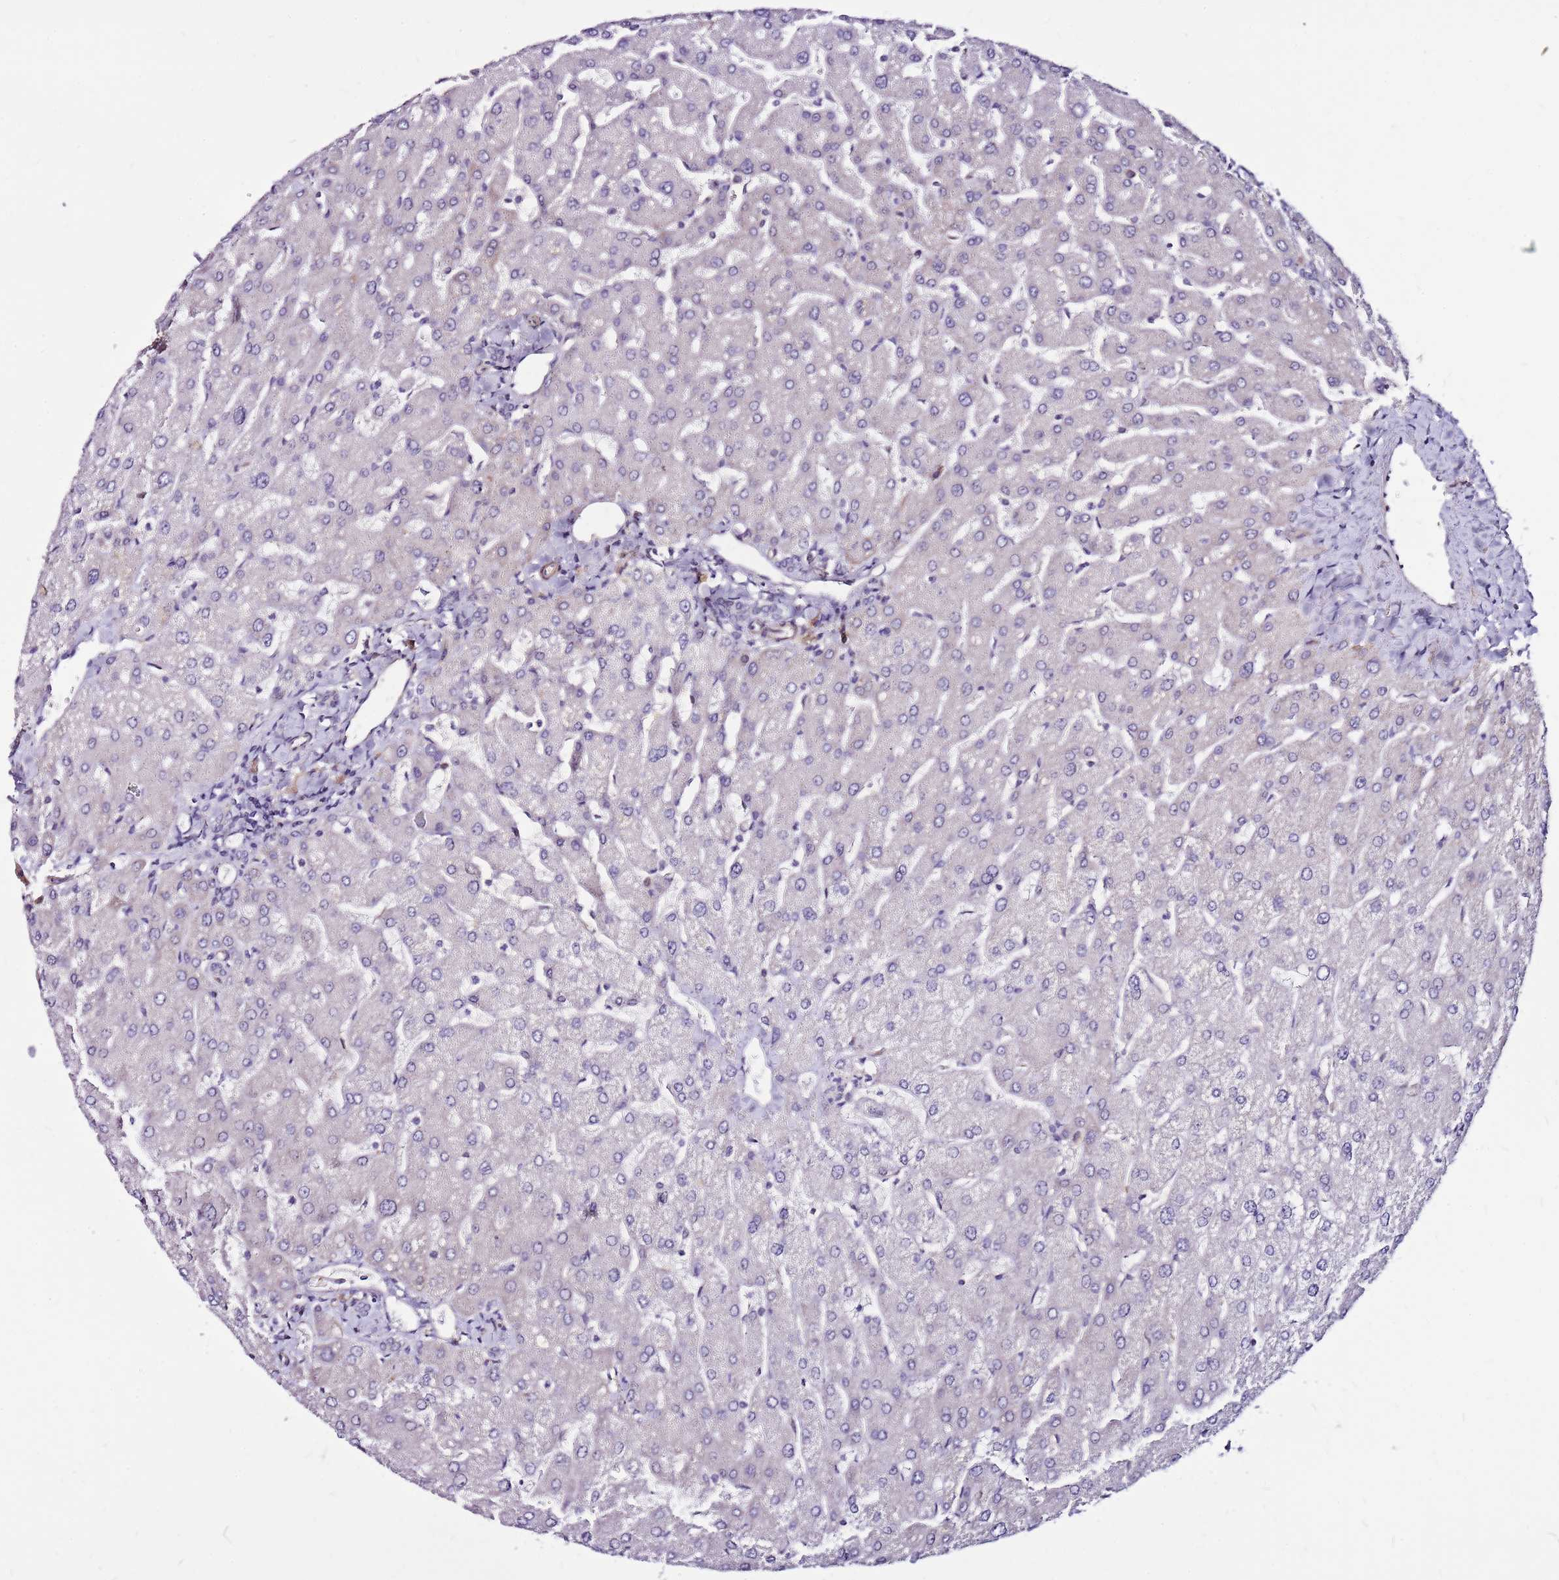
{"staining": {"intensity": "negative", "quantity": "none", "location": "none"}, "tissue": "liver", "cell_type": "Cholangiocytes", "image_type": "normal", "snomed": [{"axis": "morphology", "description": "Normal tissue, NOS"}, {"axis": "topography", "description": "Liver"}], "caption": "Unremarkable liver was stained to show a protein in brown. There is no significant staining in cholangiocytes. Nuclei are stained in blue.", "gene": "POLE3", "patient": {"sex": "male", "age": 55}}